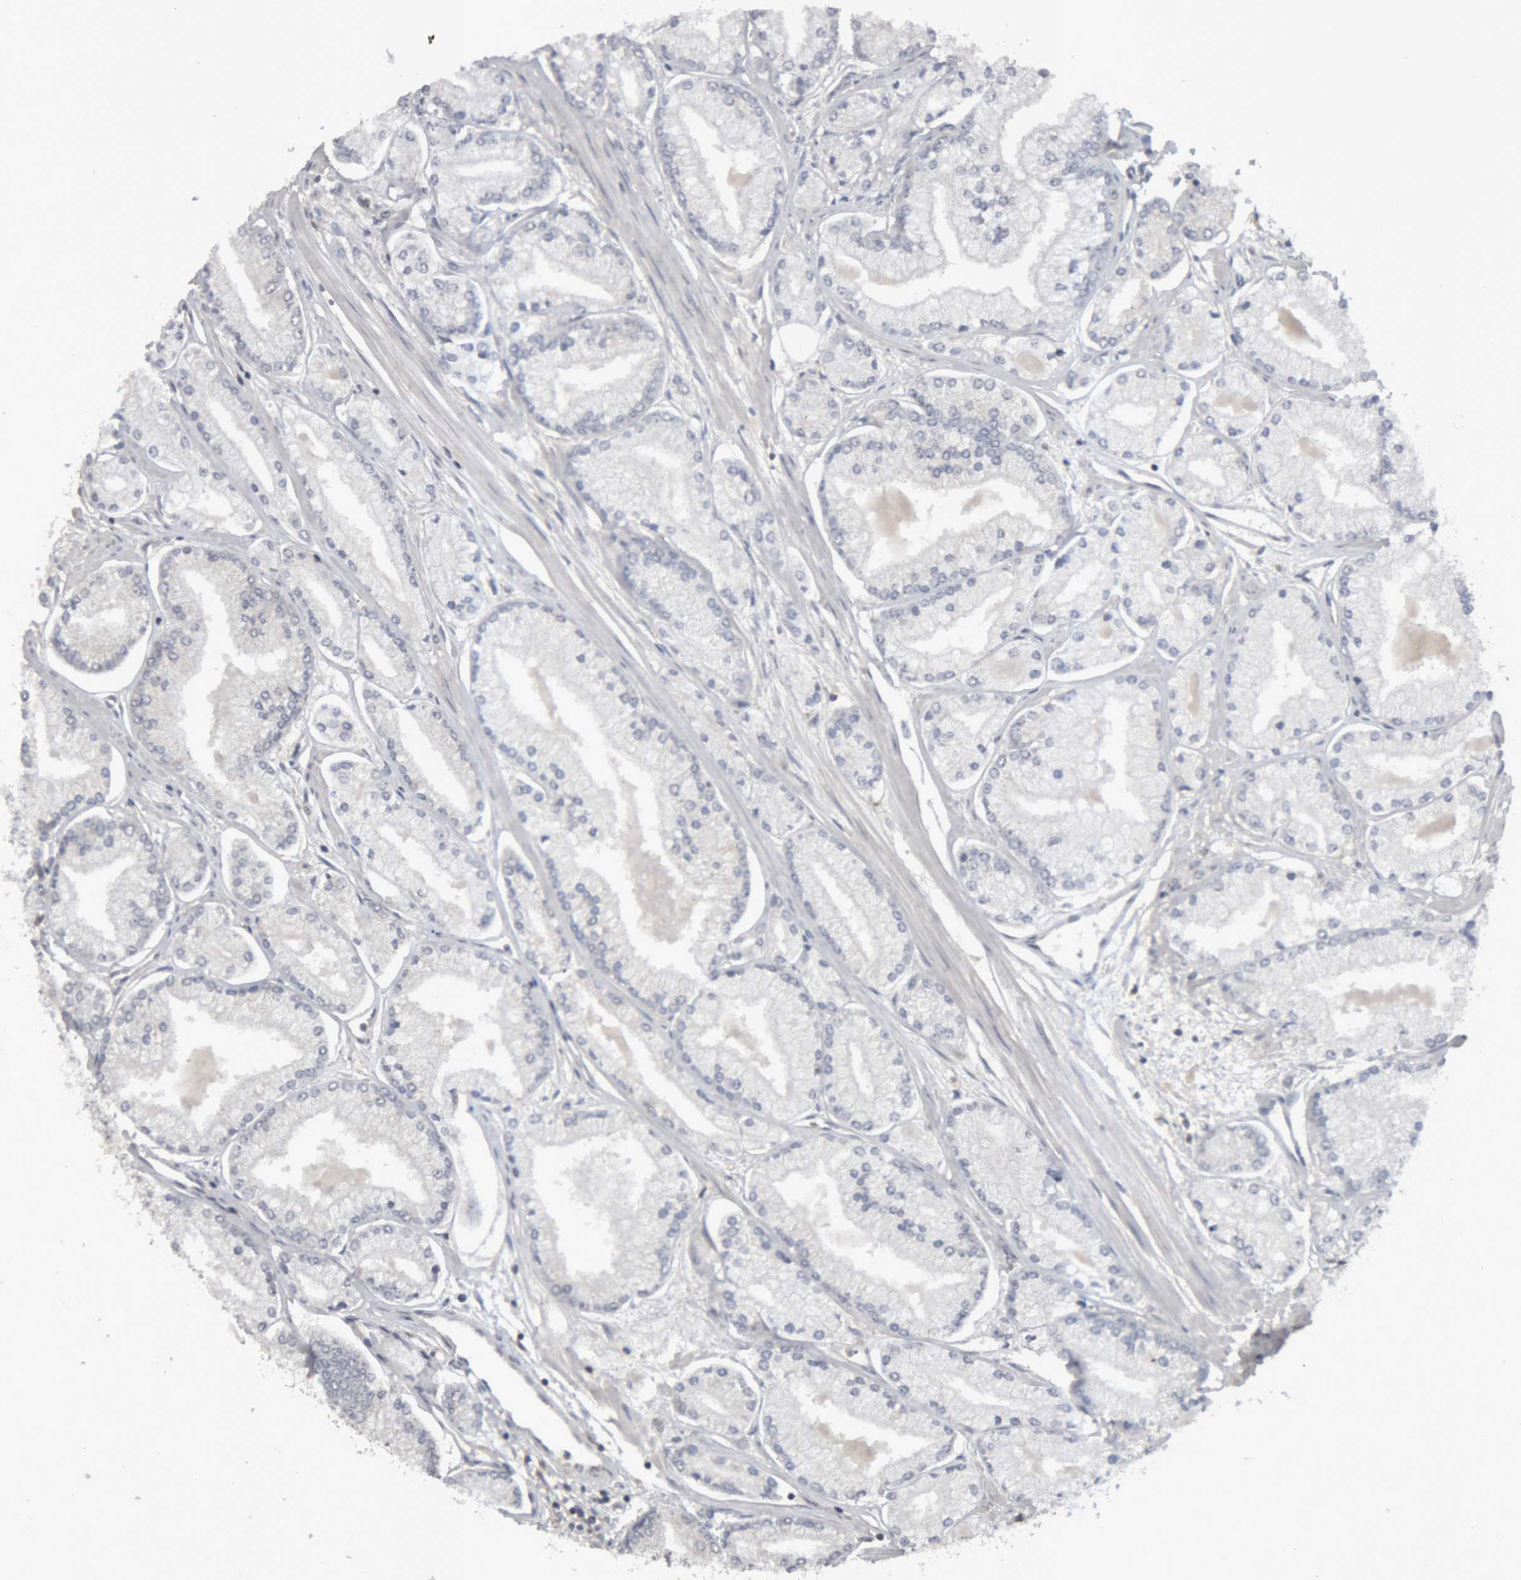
{"staining": {"intensity": "negative", "quantity": "none", "location": "none"}, "tissue": "prostate cancer", "cell_type": "Tumor cells", "image_type": "cancer", "snomed": [{"axis": "morphology", "description": "Adenocarcinoma, Low grade"}, {"axis": "topography", "description": "Prostate"}], "caption": "Immunohistochemistry (IHC) micrograph of human prostate adenocarcinoma (low-grade) stained for a protein (brown), which exhibits no positivity in tumor cells.", "gene": "NFATC2", "patient": {"sex": "male", "age": 52}}